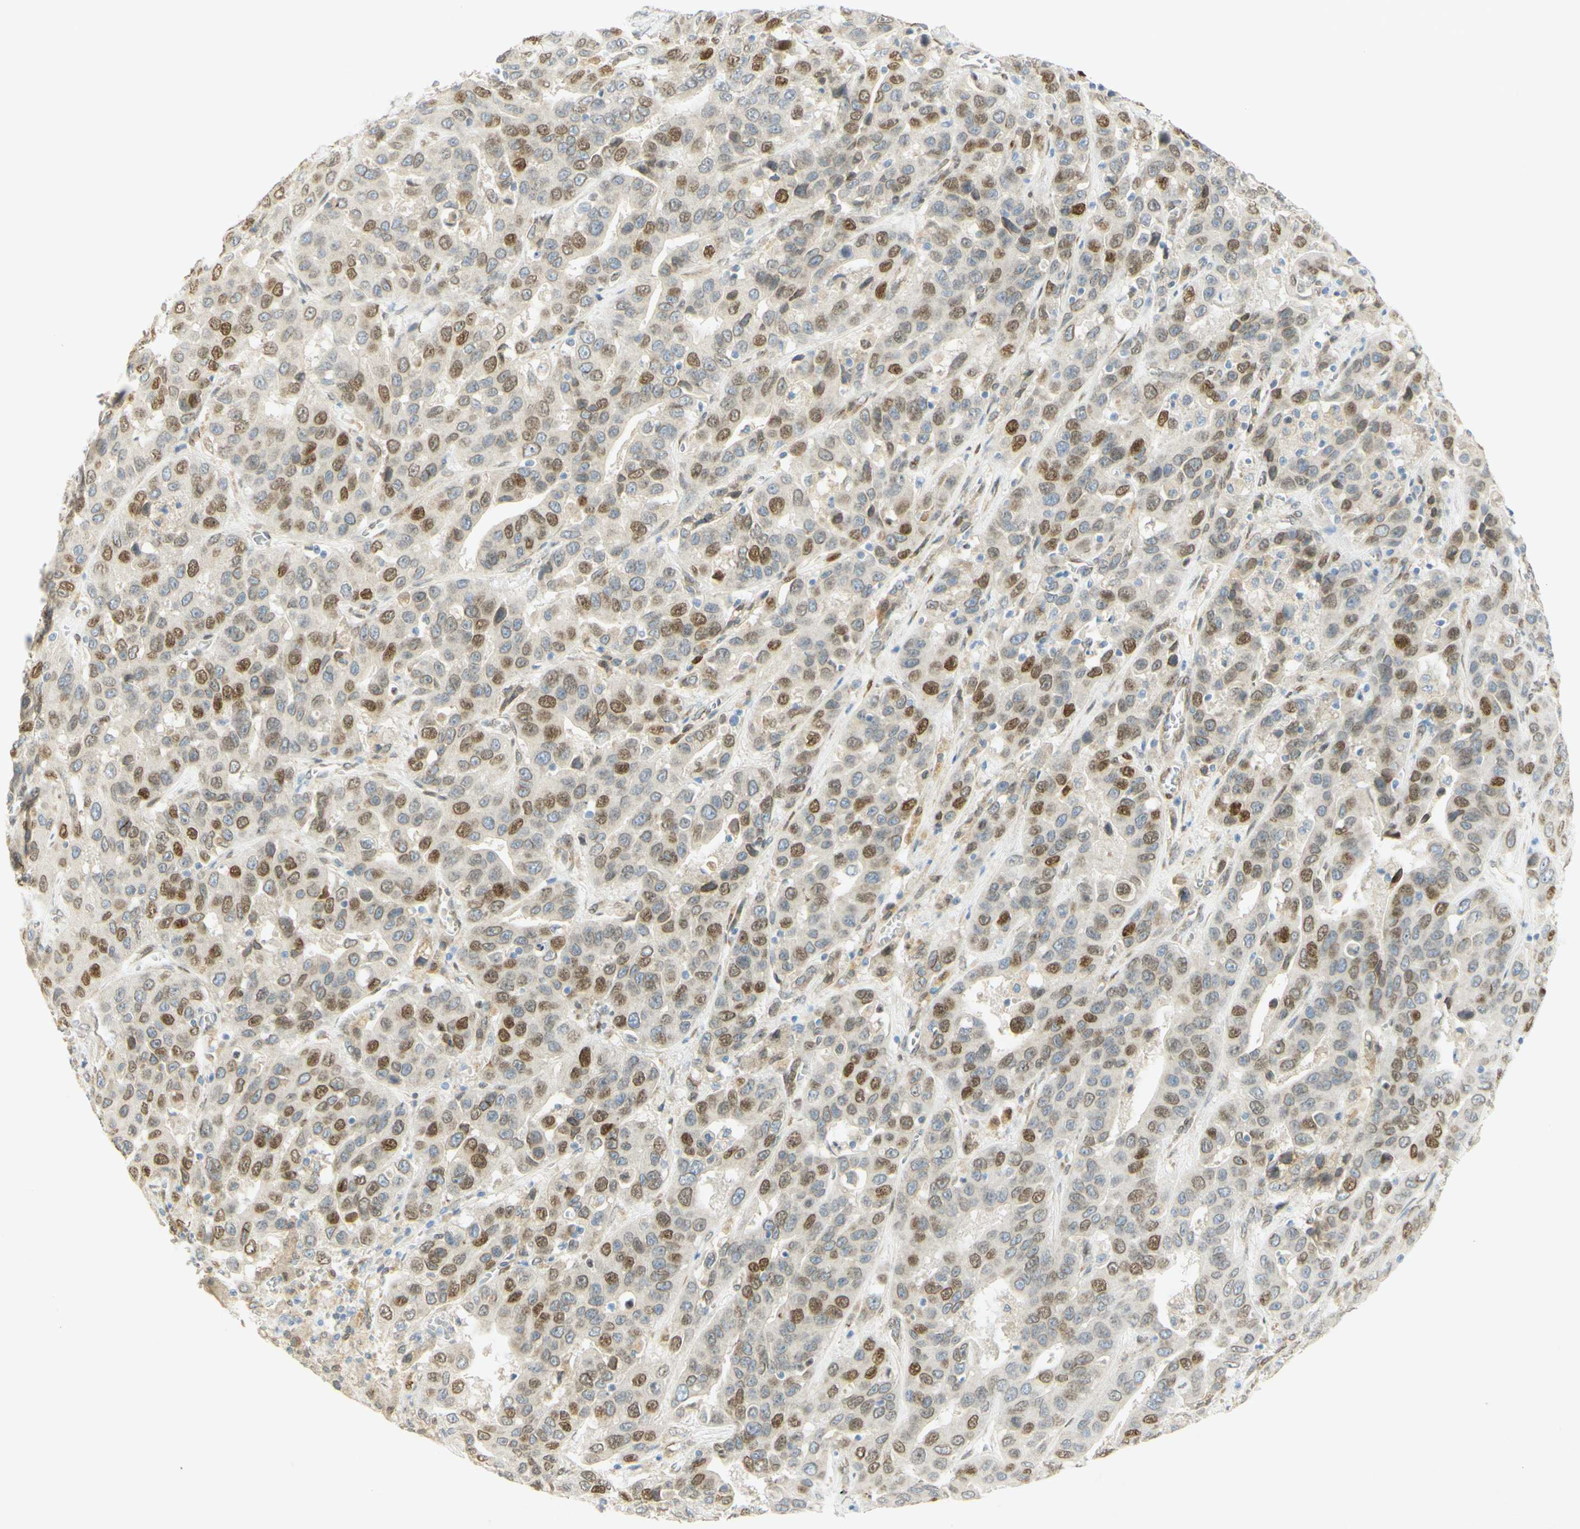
{"staining": {"intensity": "strong", "quantity": "25%-75%", "location": "nuclear"}, "tissue": "liver cancer", "cell_type": "Tumor cells", "image_type": "cancer", "snomed": [{"axis": "morphology", "description": "Cholangiocarcinoma"}, {"axis": "topography", "description": "Liver"}], "caption": "A high amount of strong nuclear staining is identified in about 25%-75% of tumor cells in liver cancer (cholangiocarcinoma) tissue.", "gene": "E2F1", "patient": {"sex": "female", "age": 52}}